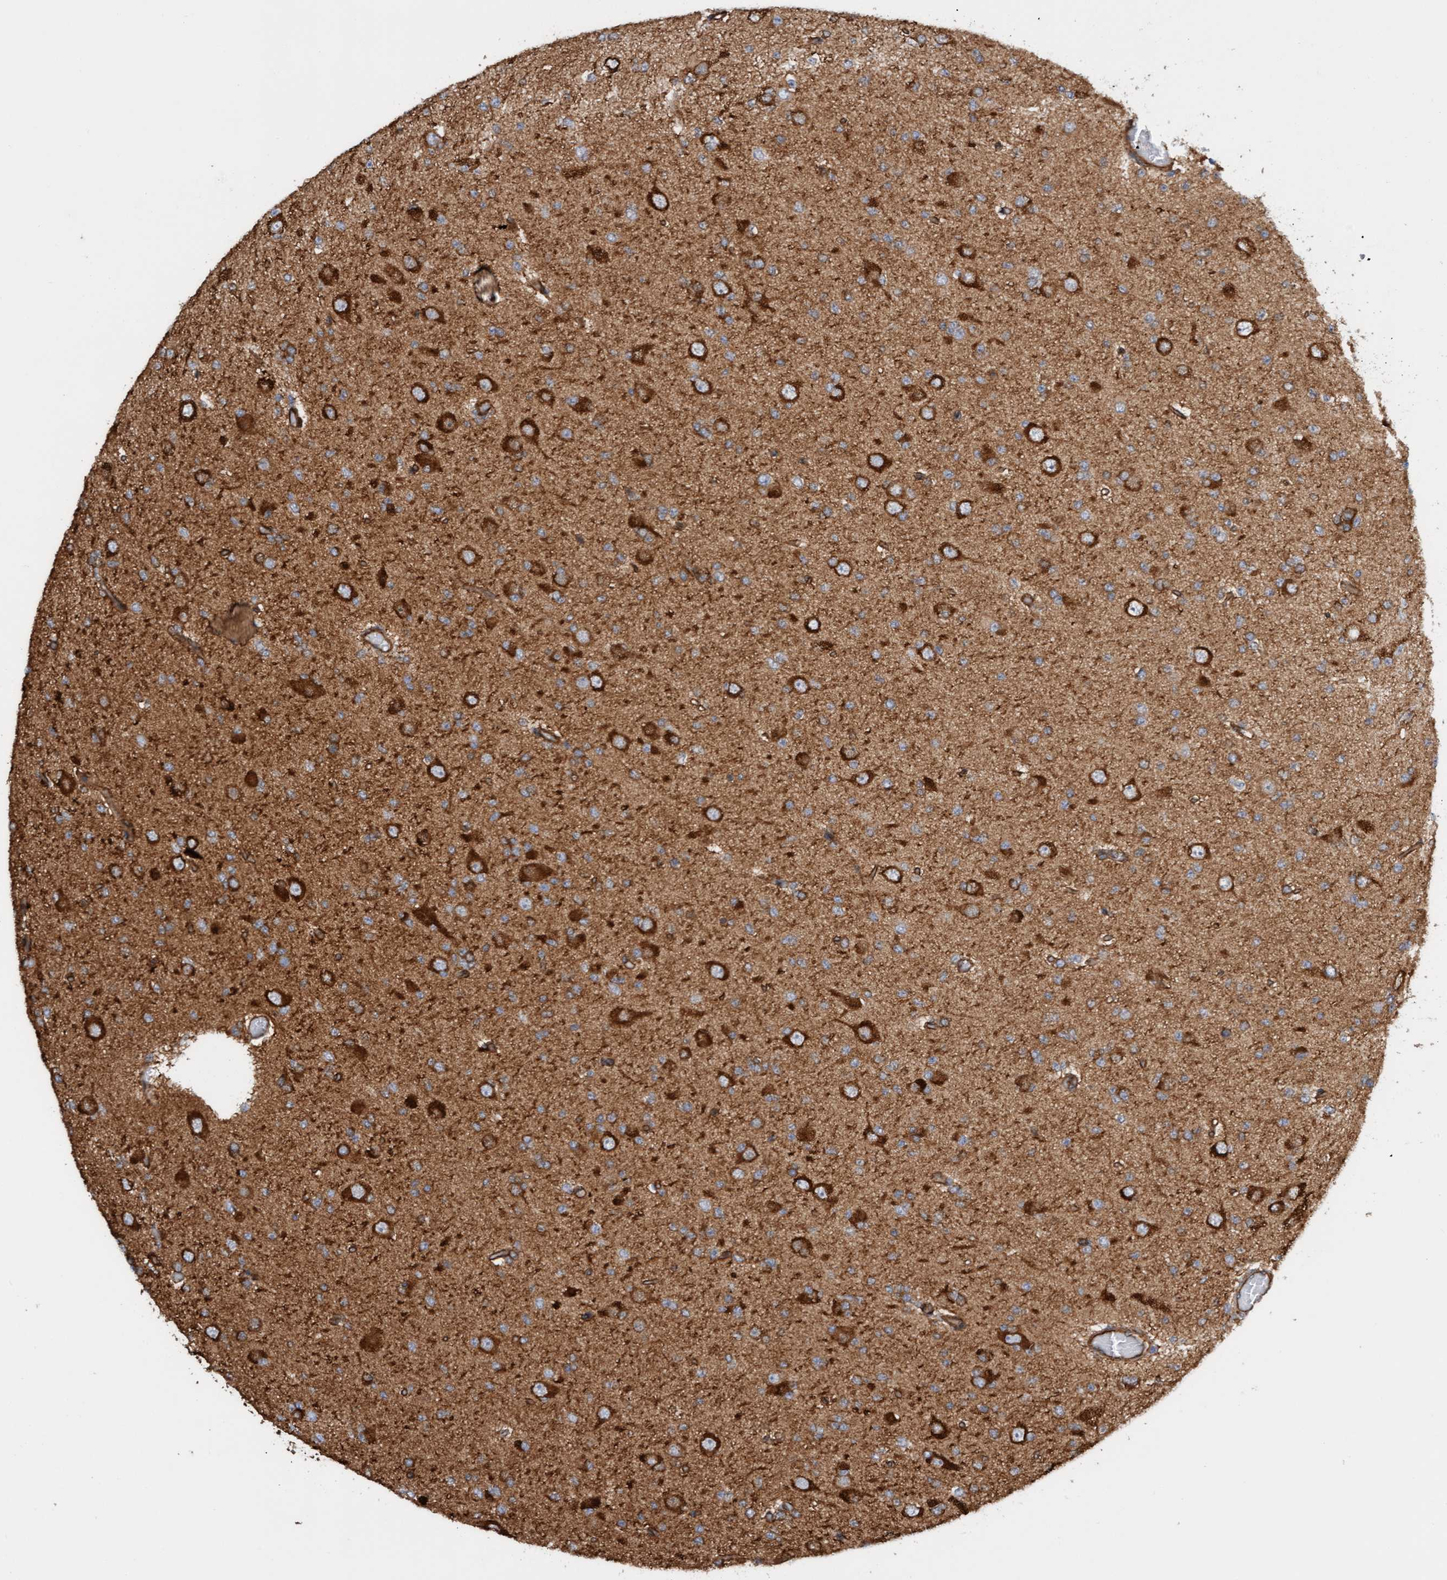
{"staining": {"intensity": "moderate", "quantity": ">75%", "location": "cytoplasmic/membranous"}, "tissue": "glioma", "cell_type": "Tumor cells", "image_type": "cancer", "snomed": [{"axis": "morphology", "description": "Glioma, malignant, Low grade"}, {"axis": "topography", "description": "Brain"}], "caption": "Immunohistochemical staining of glioma reveals medium levels of moderate cytoplasmic/membranous expression in approximately >75% of tumor cells. The staining is performed using DAB brown chromogen to label protein expression. The nuclei are counter-stained blue using hematoxylin.", "gene": "FMNL3", "patient": {"sex": "female", "age": 22}}